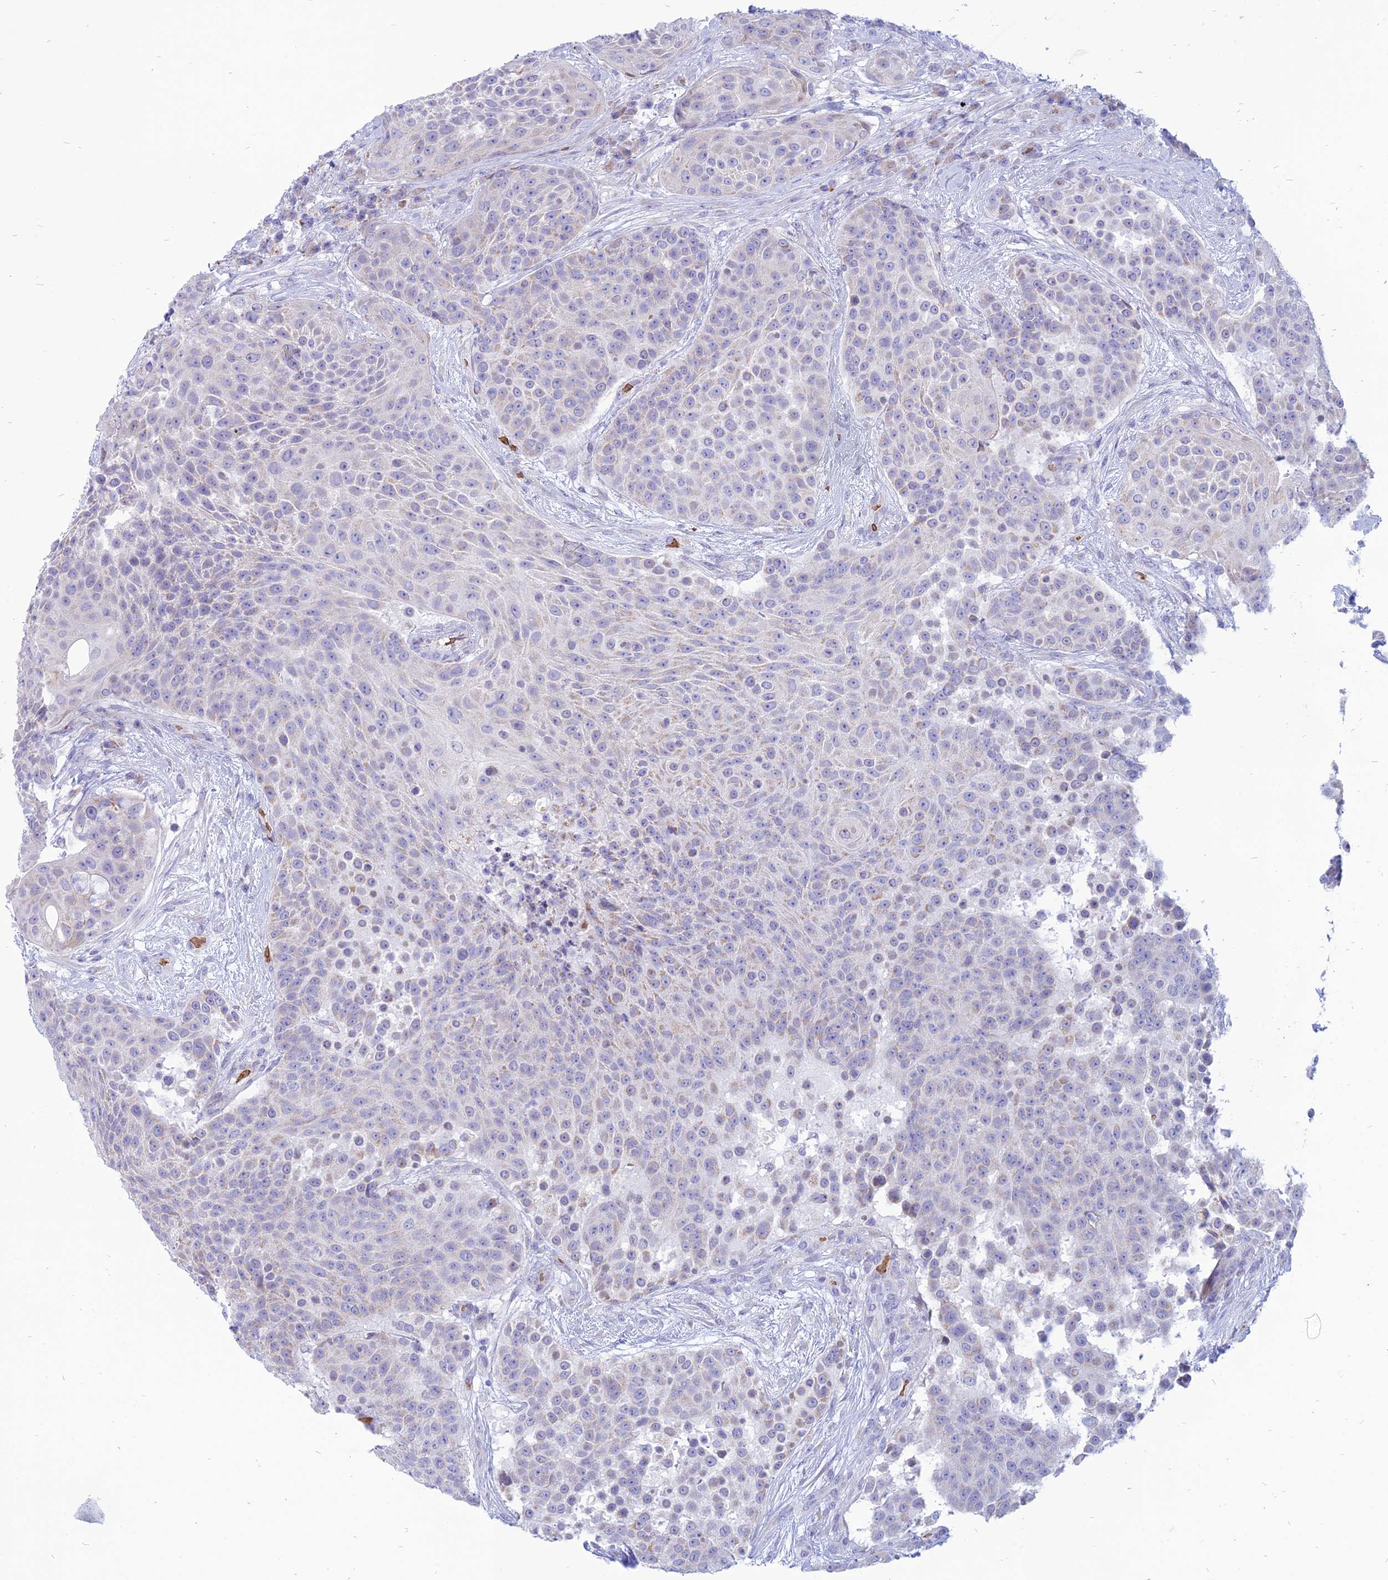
{"staining": {"intensity": "negative", "quantity": "none", "location": "none"}, "tissue": "urothelial cancer", "cell_type": "Tumor cells", "image_type": "cancer", "snomed": [{"axis": "morphology", "description": "Urothelial carcinoma, High grade"}, {"axis": "topography", "description": "Urinary bladder"}], "caption": "Immunohistochemistry (IHC) photomicrograph of neoplastic tissue: human high-grade urothelial carcinoma stained with DAB shows no significant protein expression in tumor cells. (DAB IHC with hematoxylin counter stain).", "gene": "HHAT", "patient": {"sex": "female", "age": 63}}